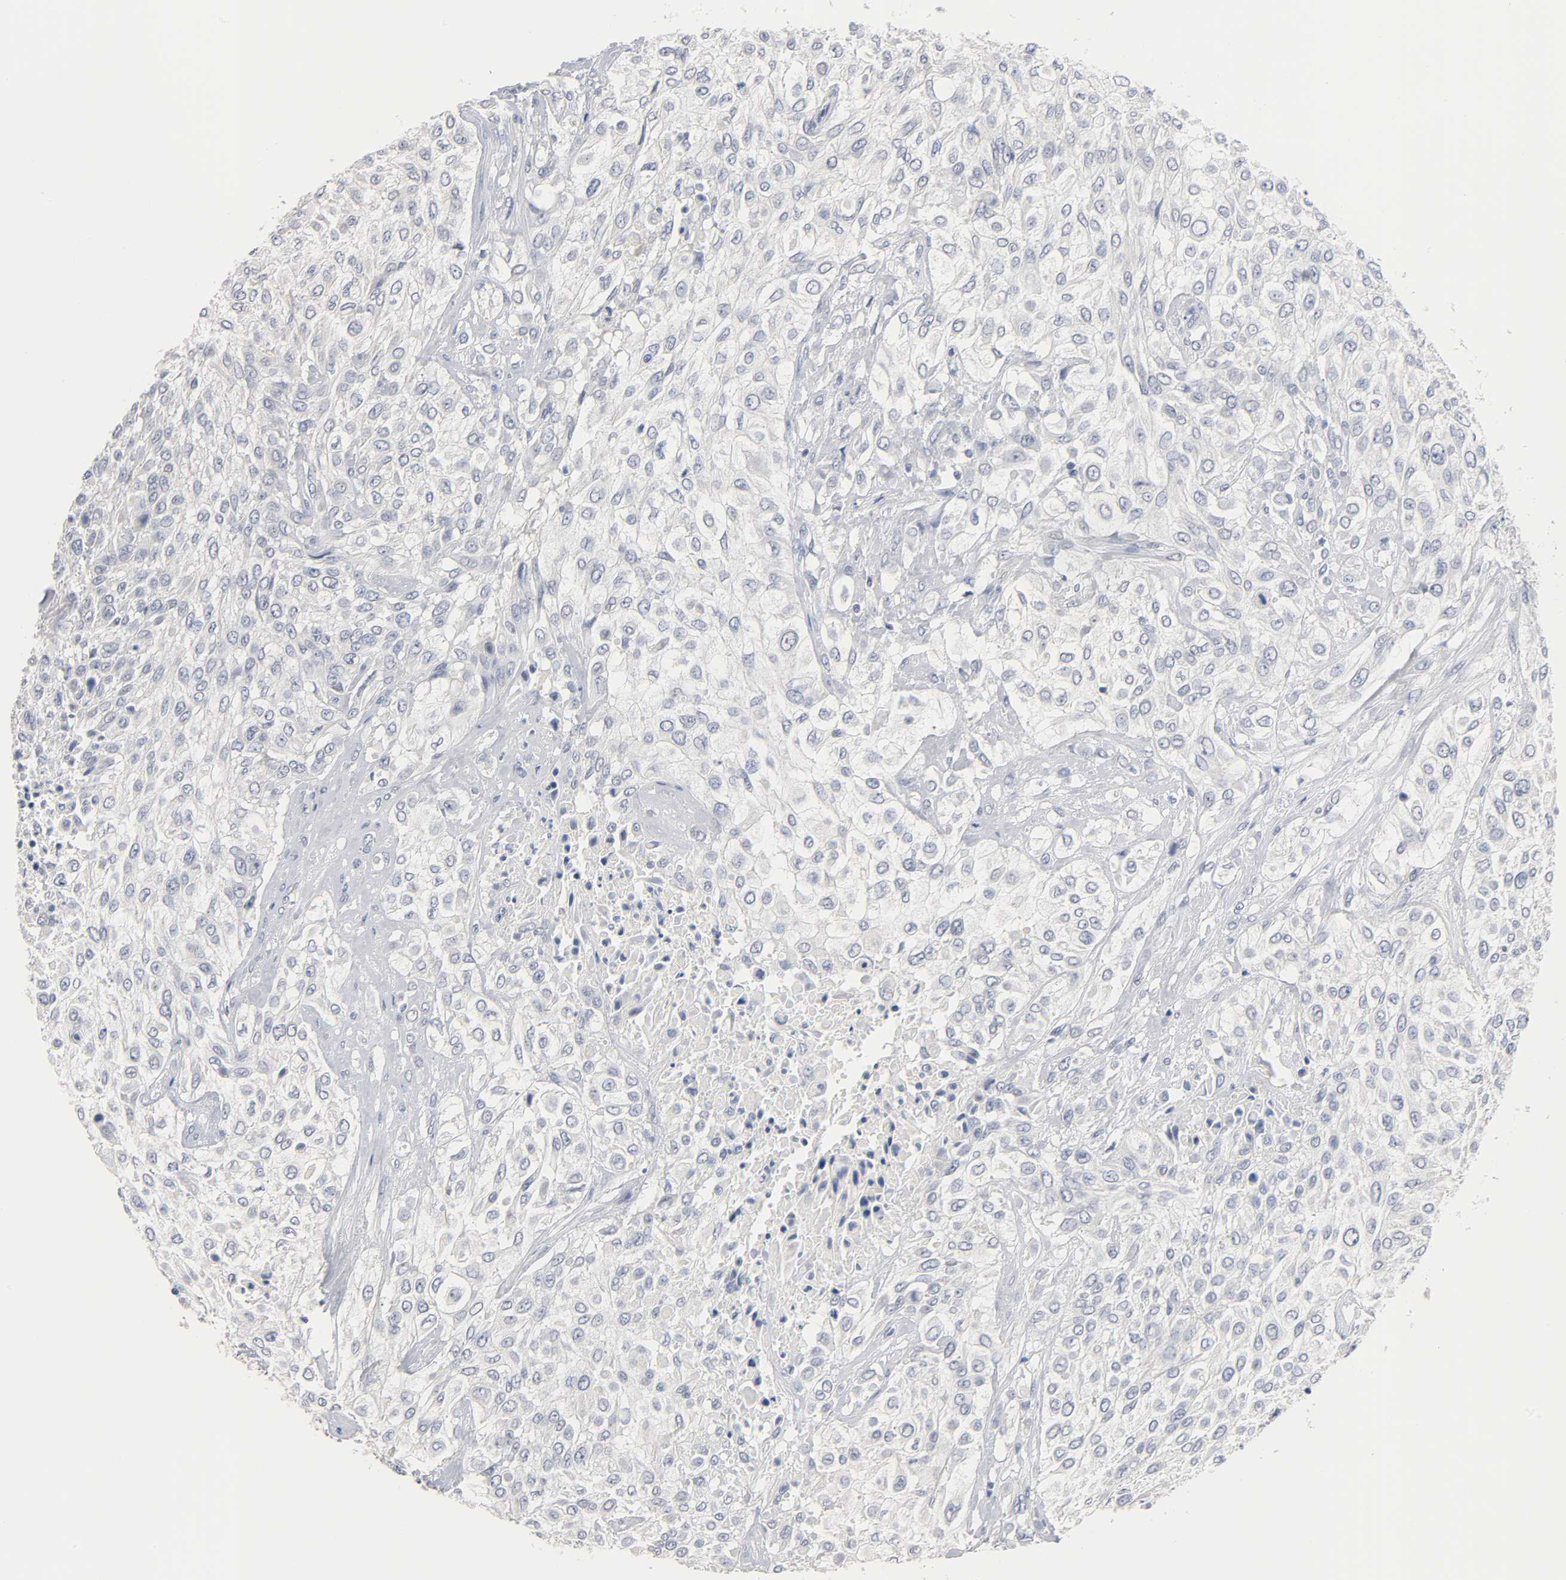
{"staining": {"intensity": "negative", "quantity": "none", "location": "none"}, "tissue": "urothelial cancer", "cell_type": "Tumor cells", "image_type": "cancer", "snomed": [{"axis": "morphology", "description": "Urothelial carcinoma, High grade"}, {"axis": "topography", "description": "Urinary bladder"}], "caption": "Immunohistochemistry histopathology image of human urothelial cancer stained for a protein (brown), which displays no staining in tumor cells. The staining was performed using DAB (3,3'-diaminobenzidine) to visualize the protein expression in brown, while the nuclei were stained in blue with hematoxylin (Magnification: 20x).", "gene": "NFATC1", "patient": {"sex": "male", "age": 57}}